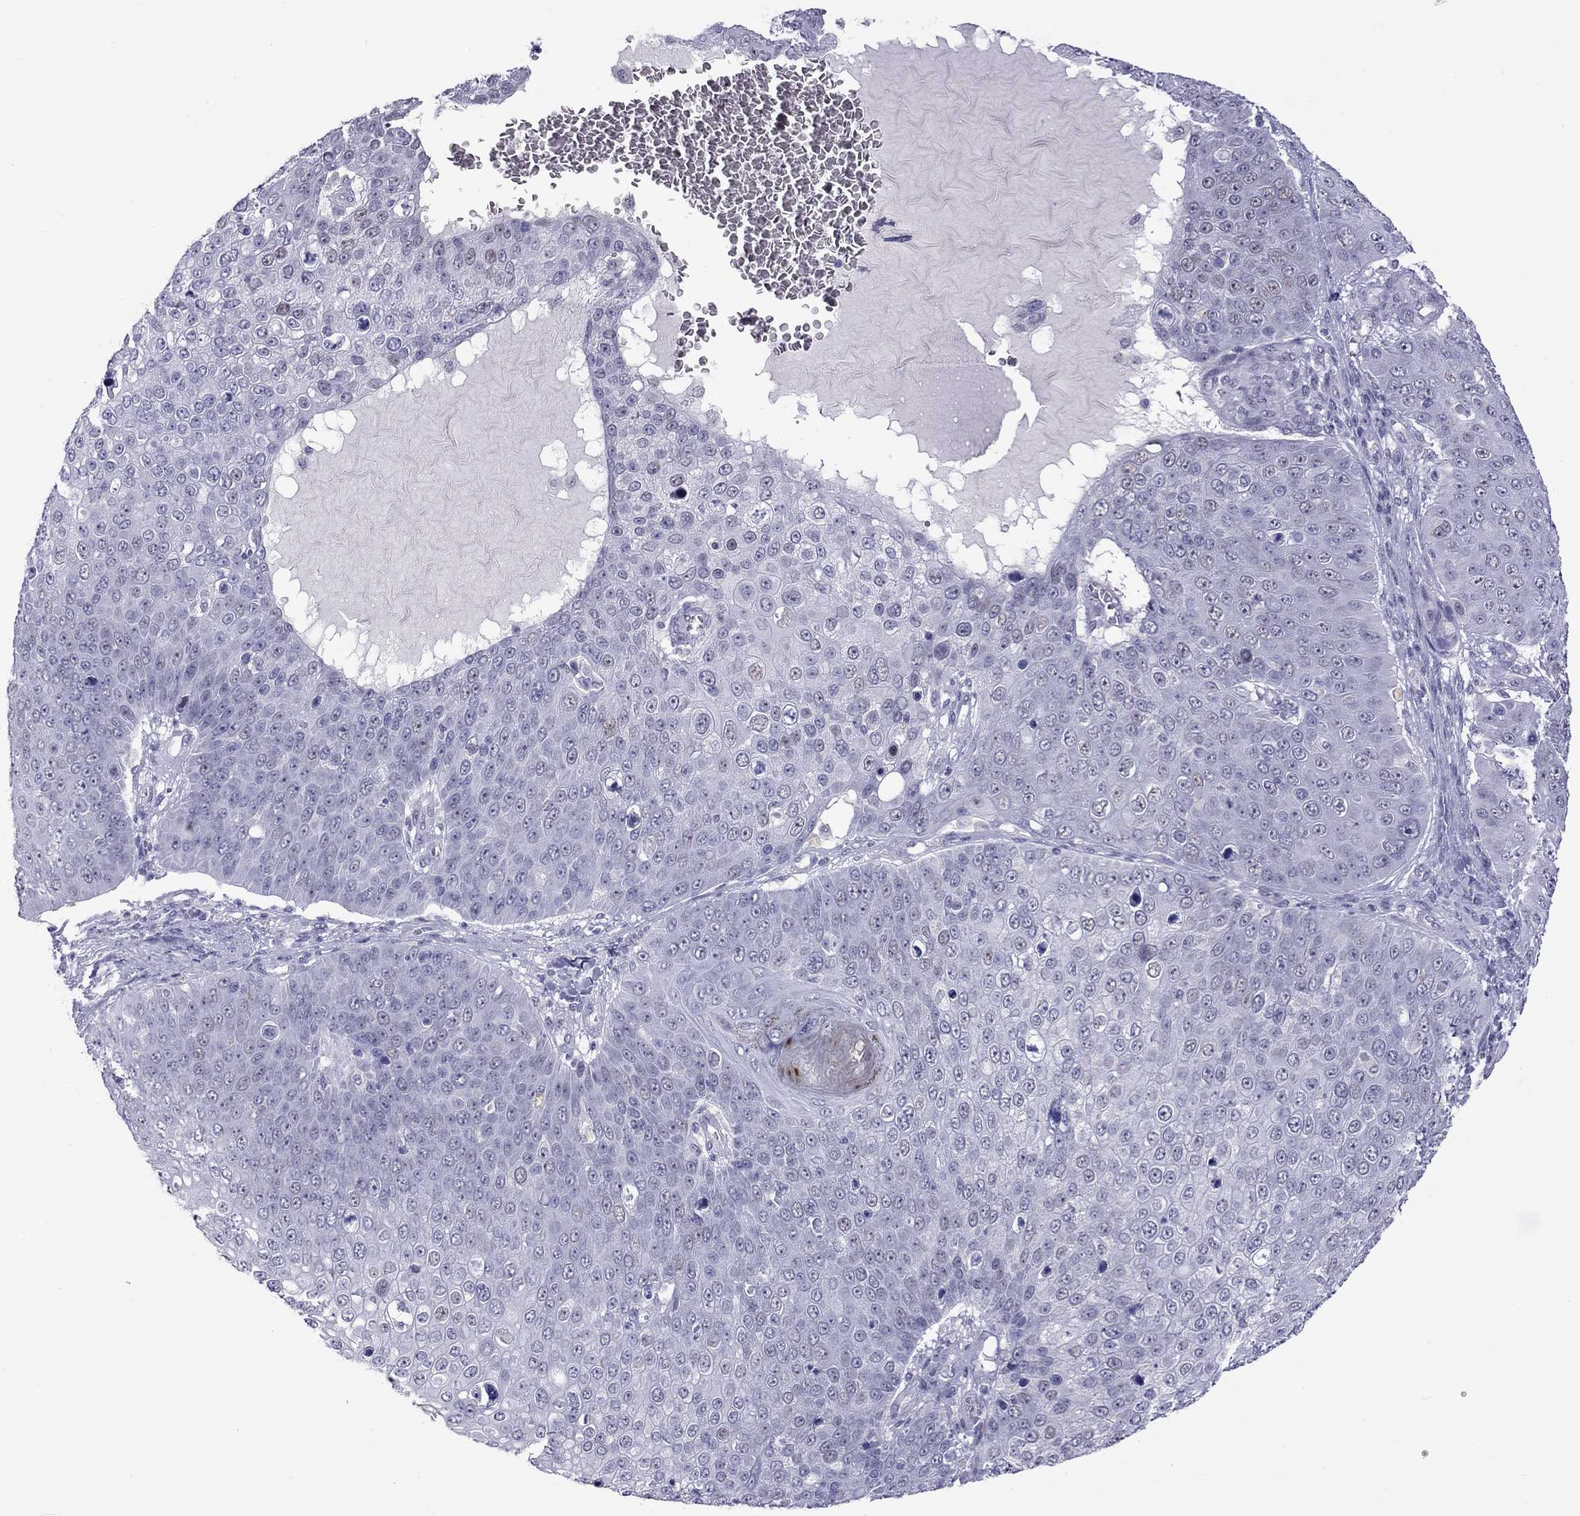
{"staining": {"intensity": "negative", "quantity": "none", "location": "none"}, "tissue": "skin cancer", "cell_type": "Tumor cells", "image_type": "cancer", "snomed": [{"axis": "morphology", "description": "Squamous cell carcinoma, NOS"}, {"axis": "topography", "description": "Skin"}], "caption": "Skin cancer (squamous cell carcinoma) was stained to show a protein in brown. There is no significant positivity in tumor cells.", "gene": "CHRNB3", "patient": {"sex": "male", "age": 71}}